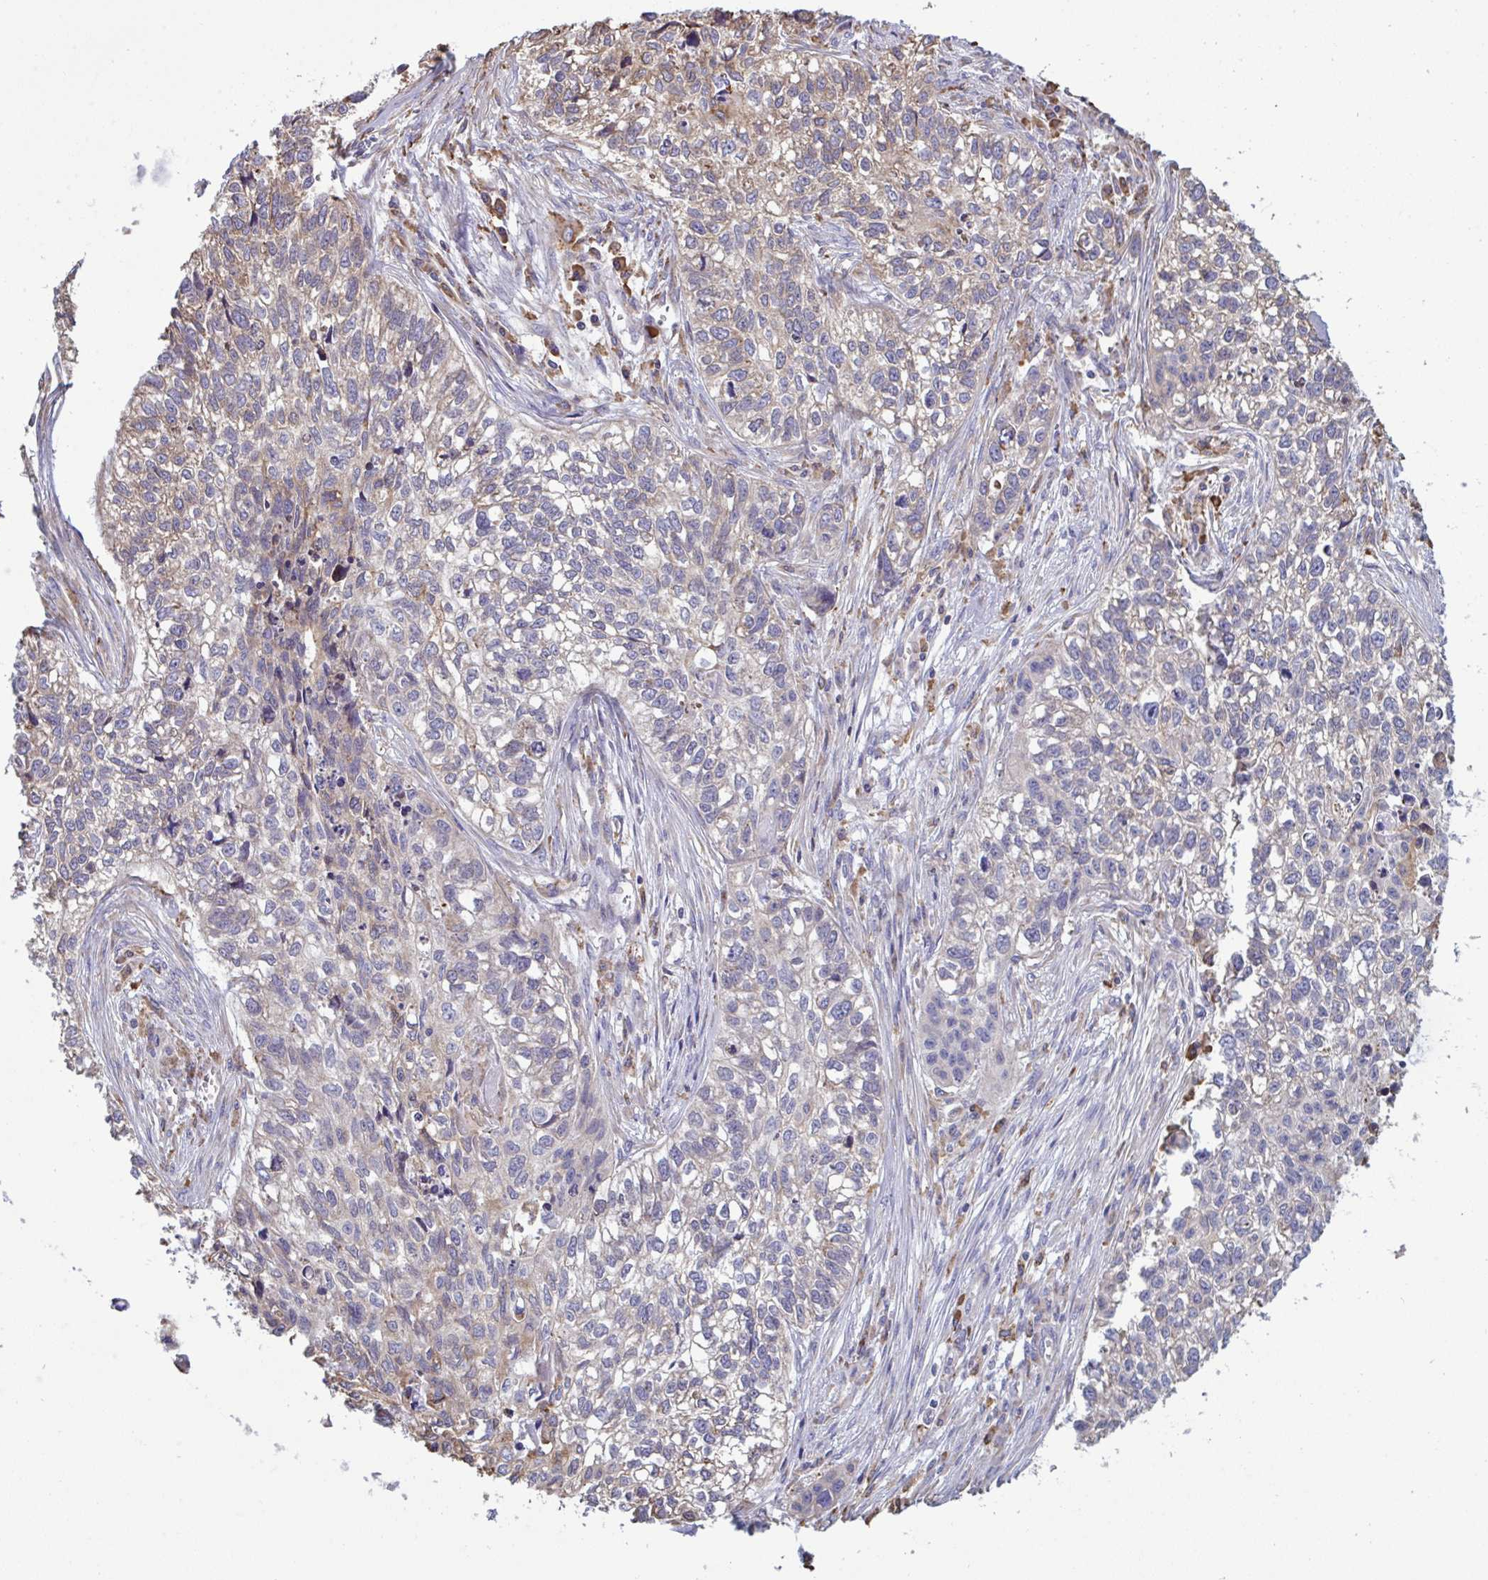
{"staining": {"intensity": "weak", "quantity": "<25%", "location": "cytoplasmic/membranous"}, "tissue": "lung cancer", "cell_type": "Tumor cells", "image_type": "cancer", "snomed": [{"axis": "morphology", "description": "Squamous cell carcinoma, NOS"}, {"axis": "topography", "description": "Lung"}], "caption": "The histopathology image reveals no staining of tumor cells in lung cancer (squamous cell carcinoma).", "gene": "MYMK", "patient": {"sex": "male", "age": 74}}